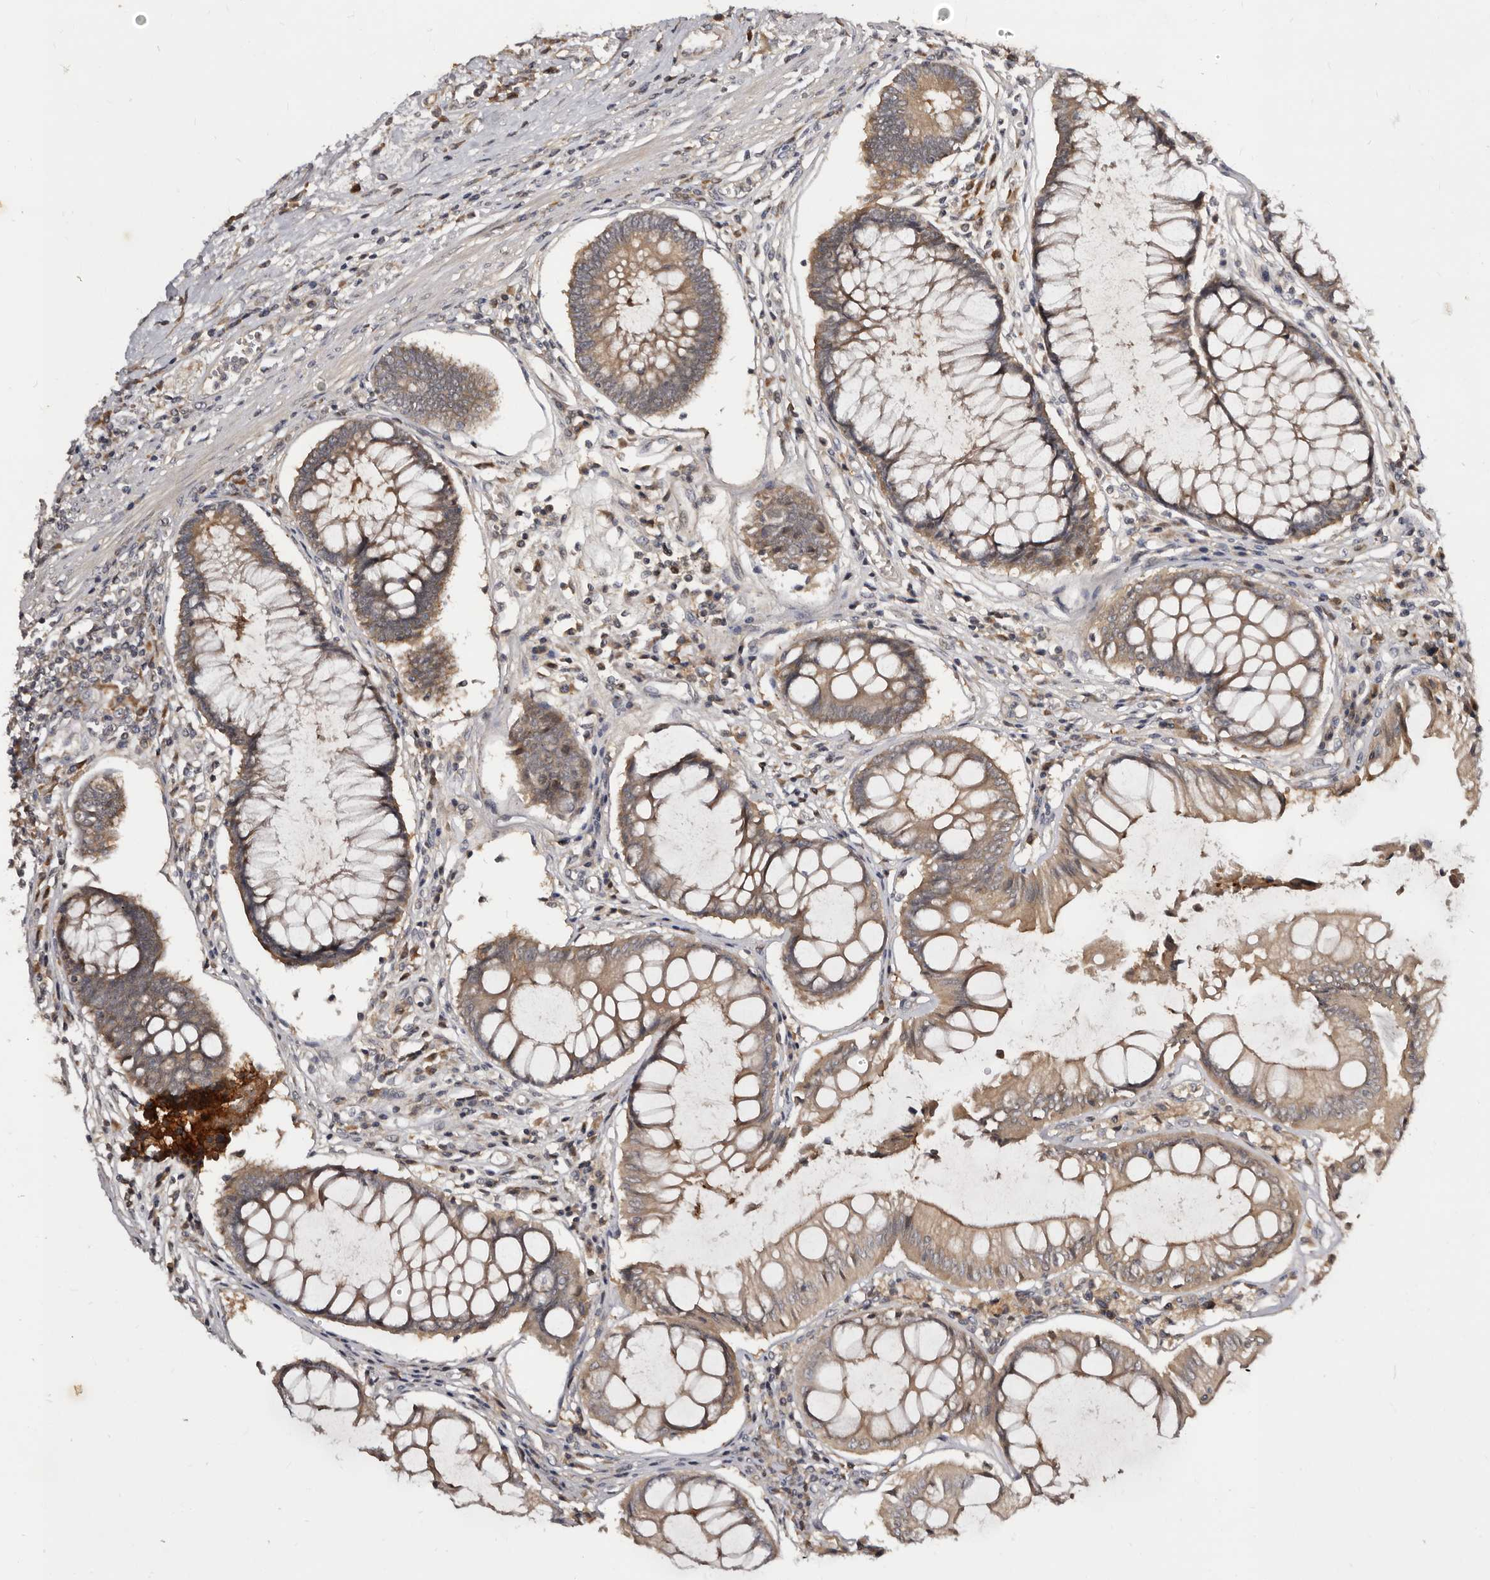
{"staining": {"intensity": "weak", "quantity": ">75%", "location": "cytoplasmic/membranous"}, "tissue": "colorectal cancer", "cell_type": "Tumor cells", "image_type": "cancer", "snomed": [{"axis": "morphology", "description": "Adenocarcinoma, NOS"}, {"axis": "topography", "description": "Rectum"}], "caption": "A low amount of weak cytoplasmic/membranous staining is identified in approximately >75% of tumor cells in colorectal cancer (adenocarcinoma) tissue. Immunohistochemistry stains the protein of interest in brown and the nuclei are stained blue.", "gene": "INAVA", "patient": {"sex": "male", "age": 84}}